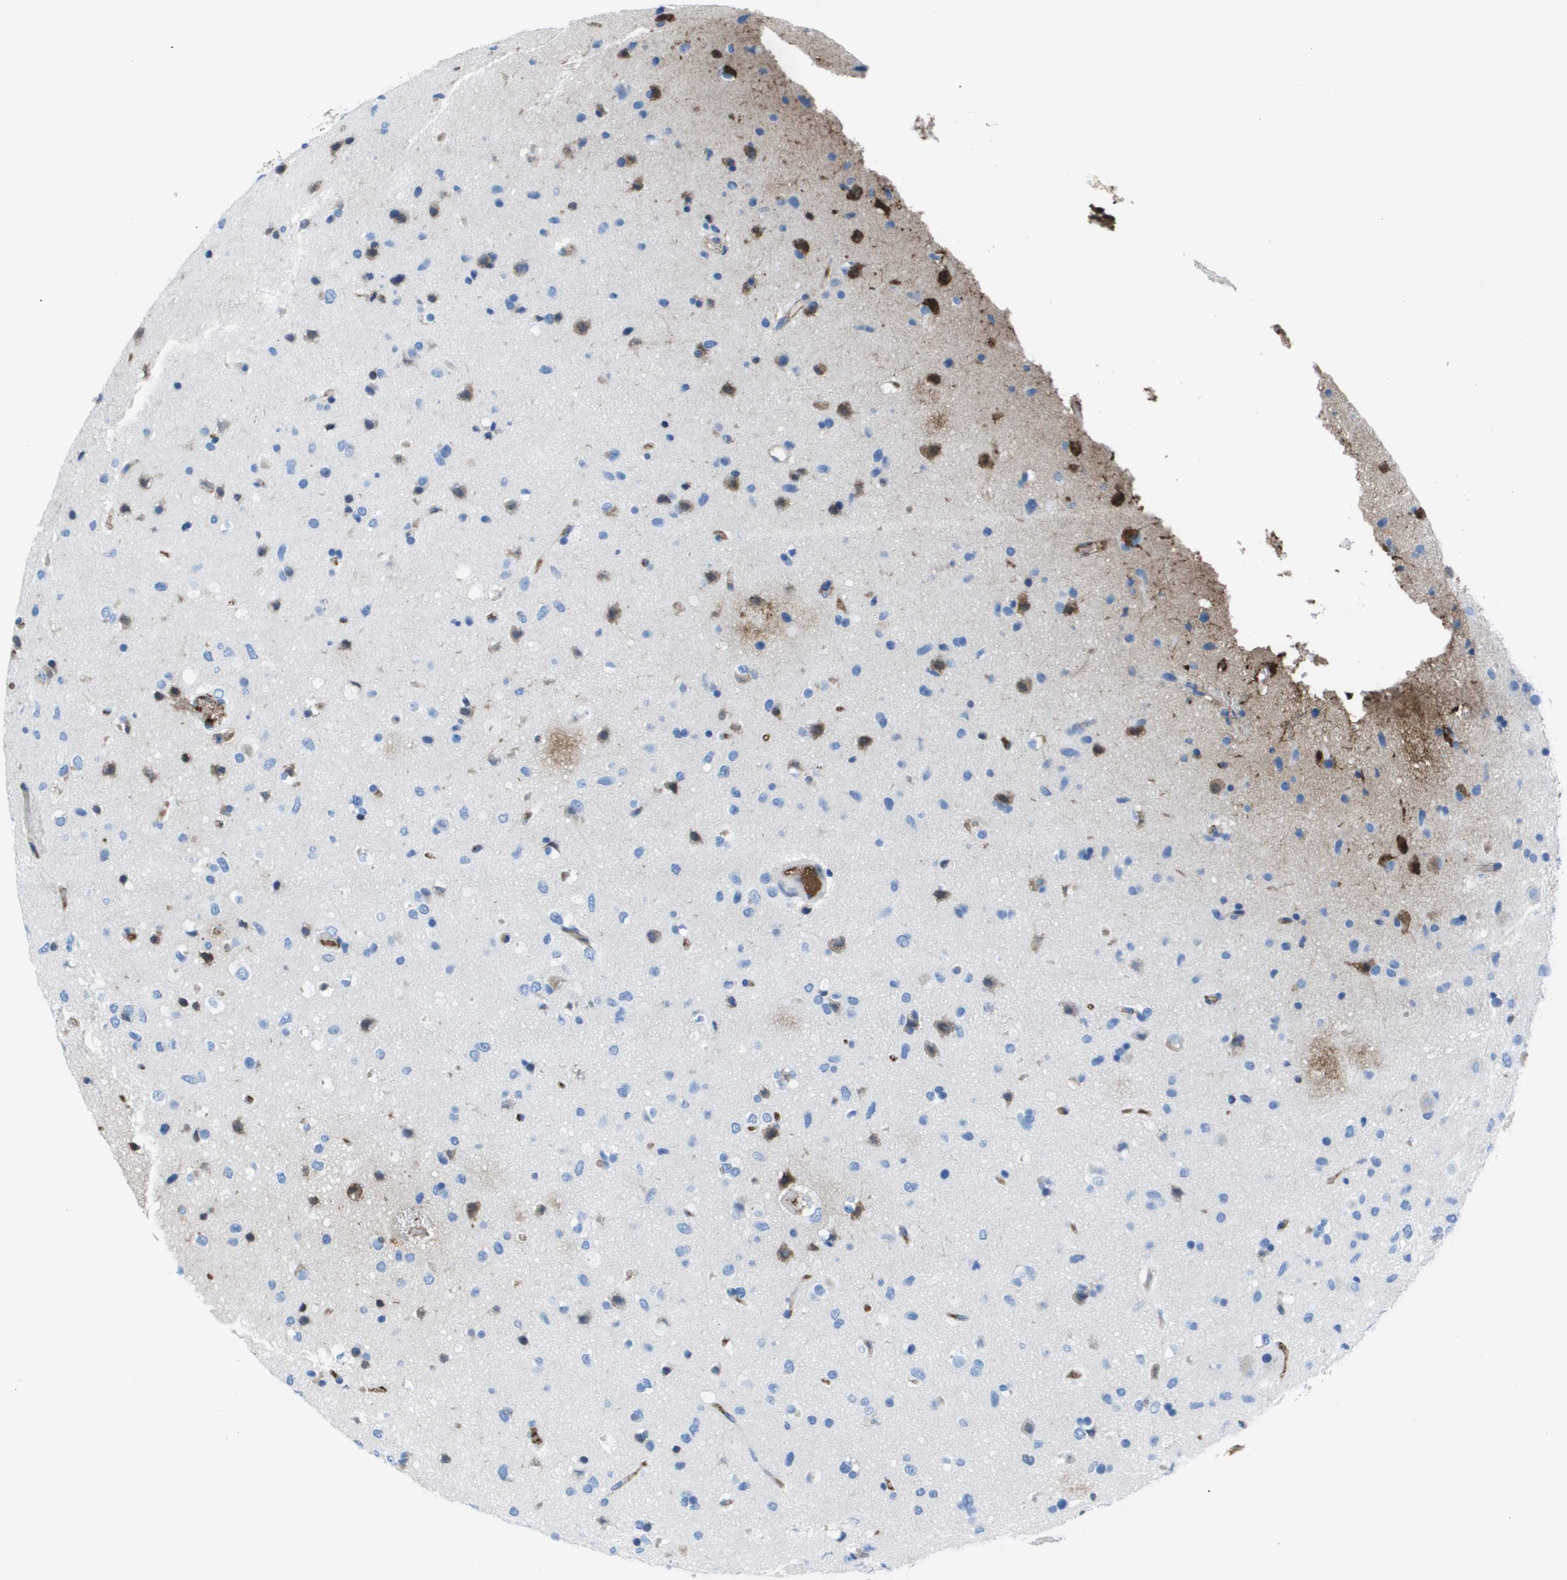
{"staining": {"intensity": "negative", "quantity": "none", "location": "none"}, "tissue": "glioma", "cell_type": "Tumor cells", "image_type": "cancer", "snomed": [{"axis": "morphology", "description": "Glioma, malignant, Low grade"}, {"axis": "topography", "description": "Brain"}], "caption": "The image demonstrates no staining of tumor cells in glioma. (DAB immunohistochemistry (IHC), high magnification).", "gene": "VTN", "patient": {"sex": "male", "age": 77}}